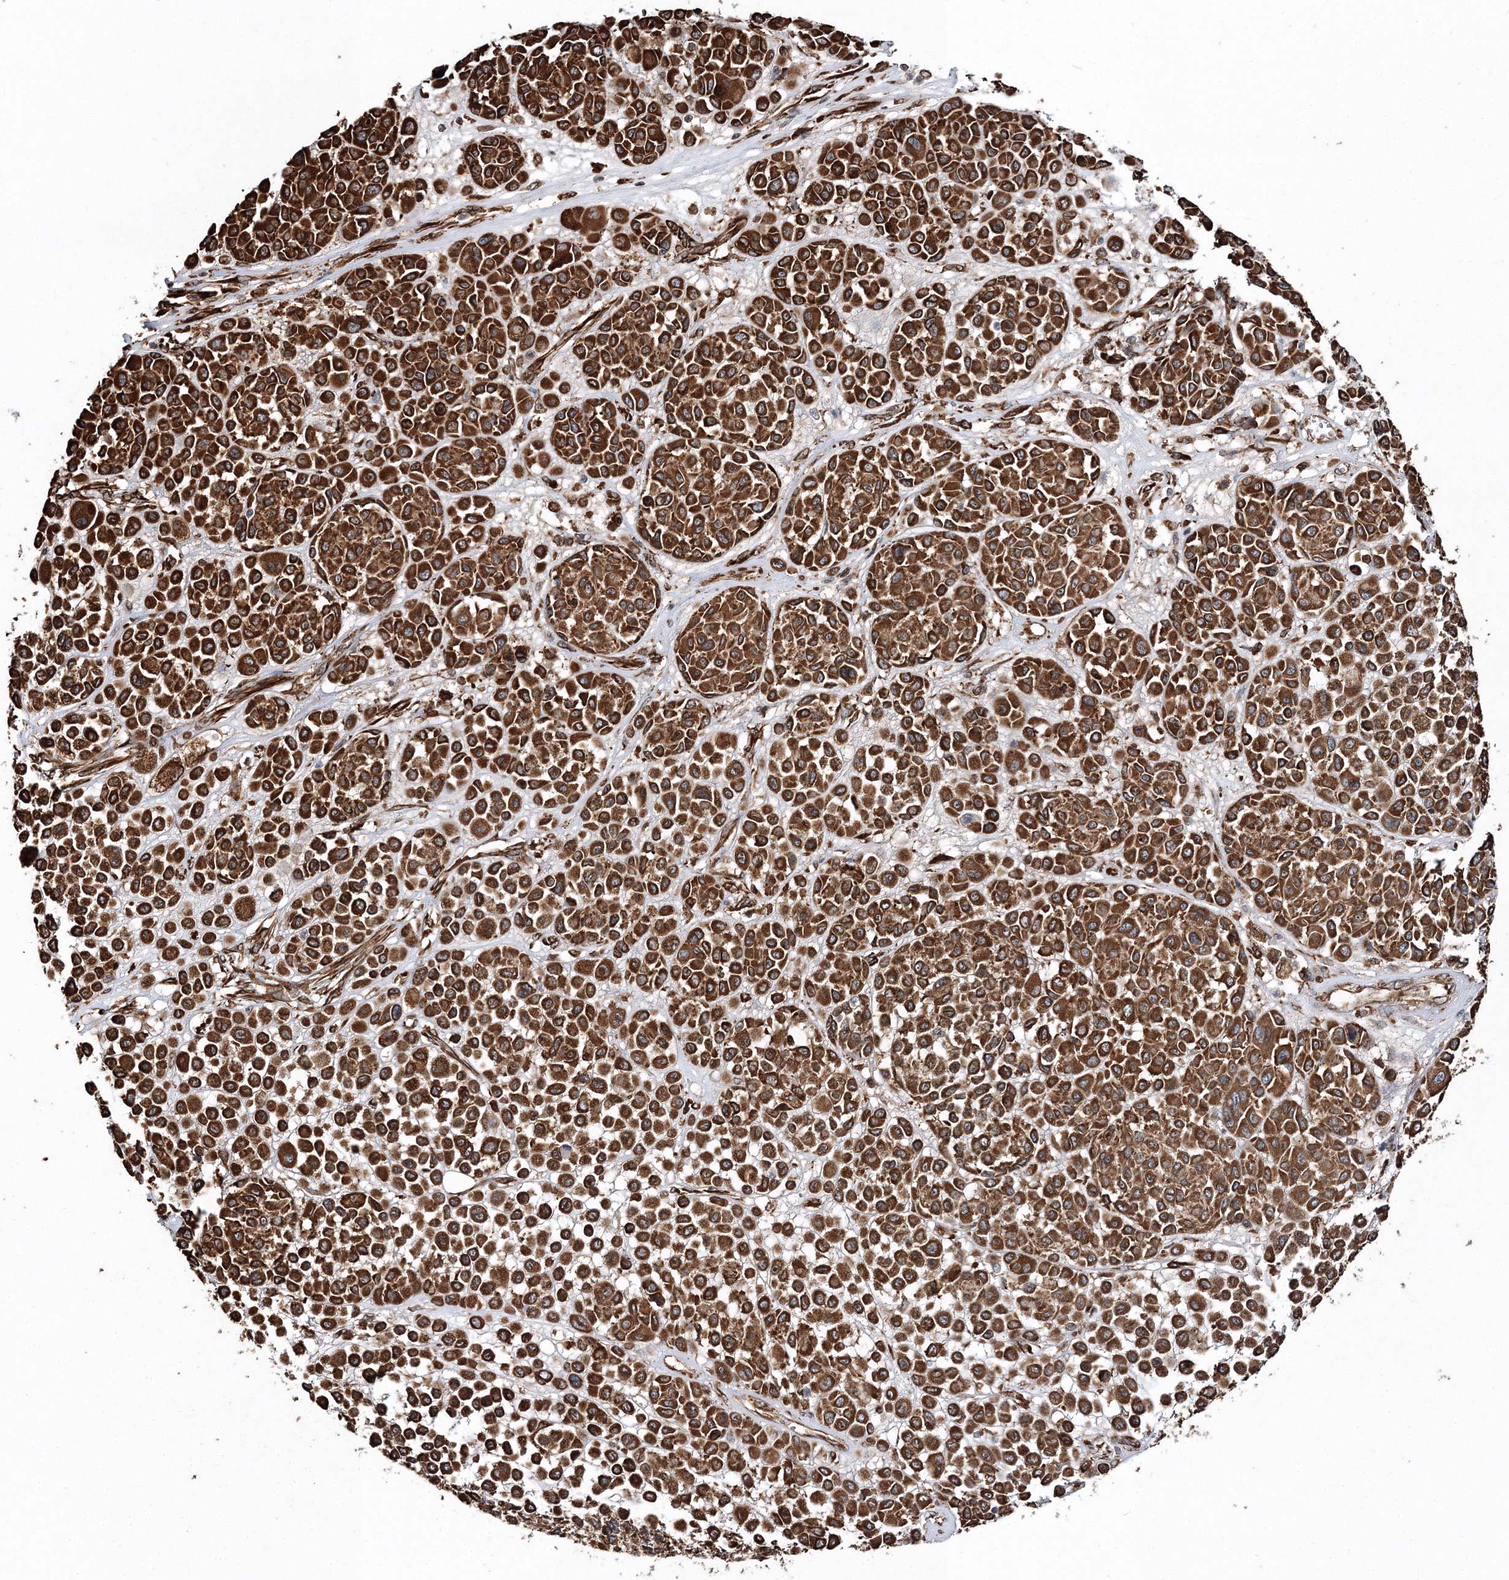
{"staining": {"intensity": "strong", "quantity": ">75%", "location": "cytoplasmic/membranous"}, "tissue": "melanoma", "cell_type": "Tumor cells", "image_type": "cancer", "snomed": [{"axis": "morphology", "description": "Malignant melanoma, Metastatic site"}, {"axis": "topography", "description": "Soft tissue"}], "caption": "Human malignant melanoma (metastatic site) stained with a brown dye displays strong cytoplasmic/membranous positive expression in about >75% of tumor cells.", "gene": "SCRN3", "patient": {"sex": "male", "age": 41}}